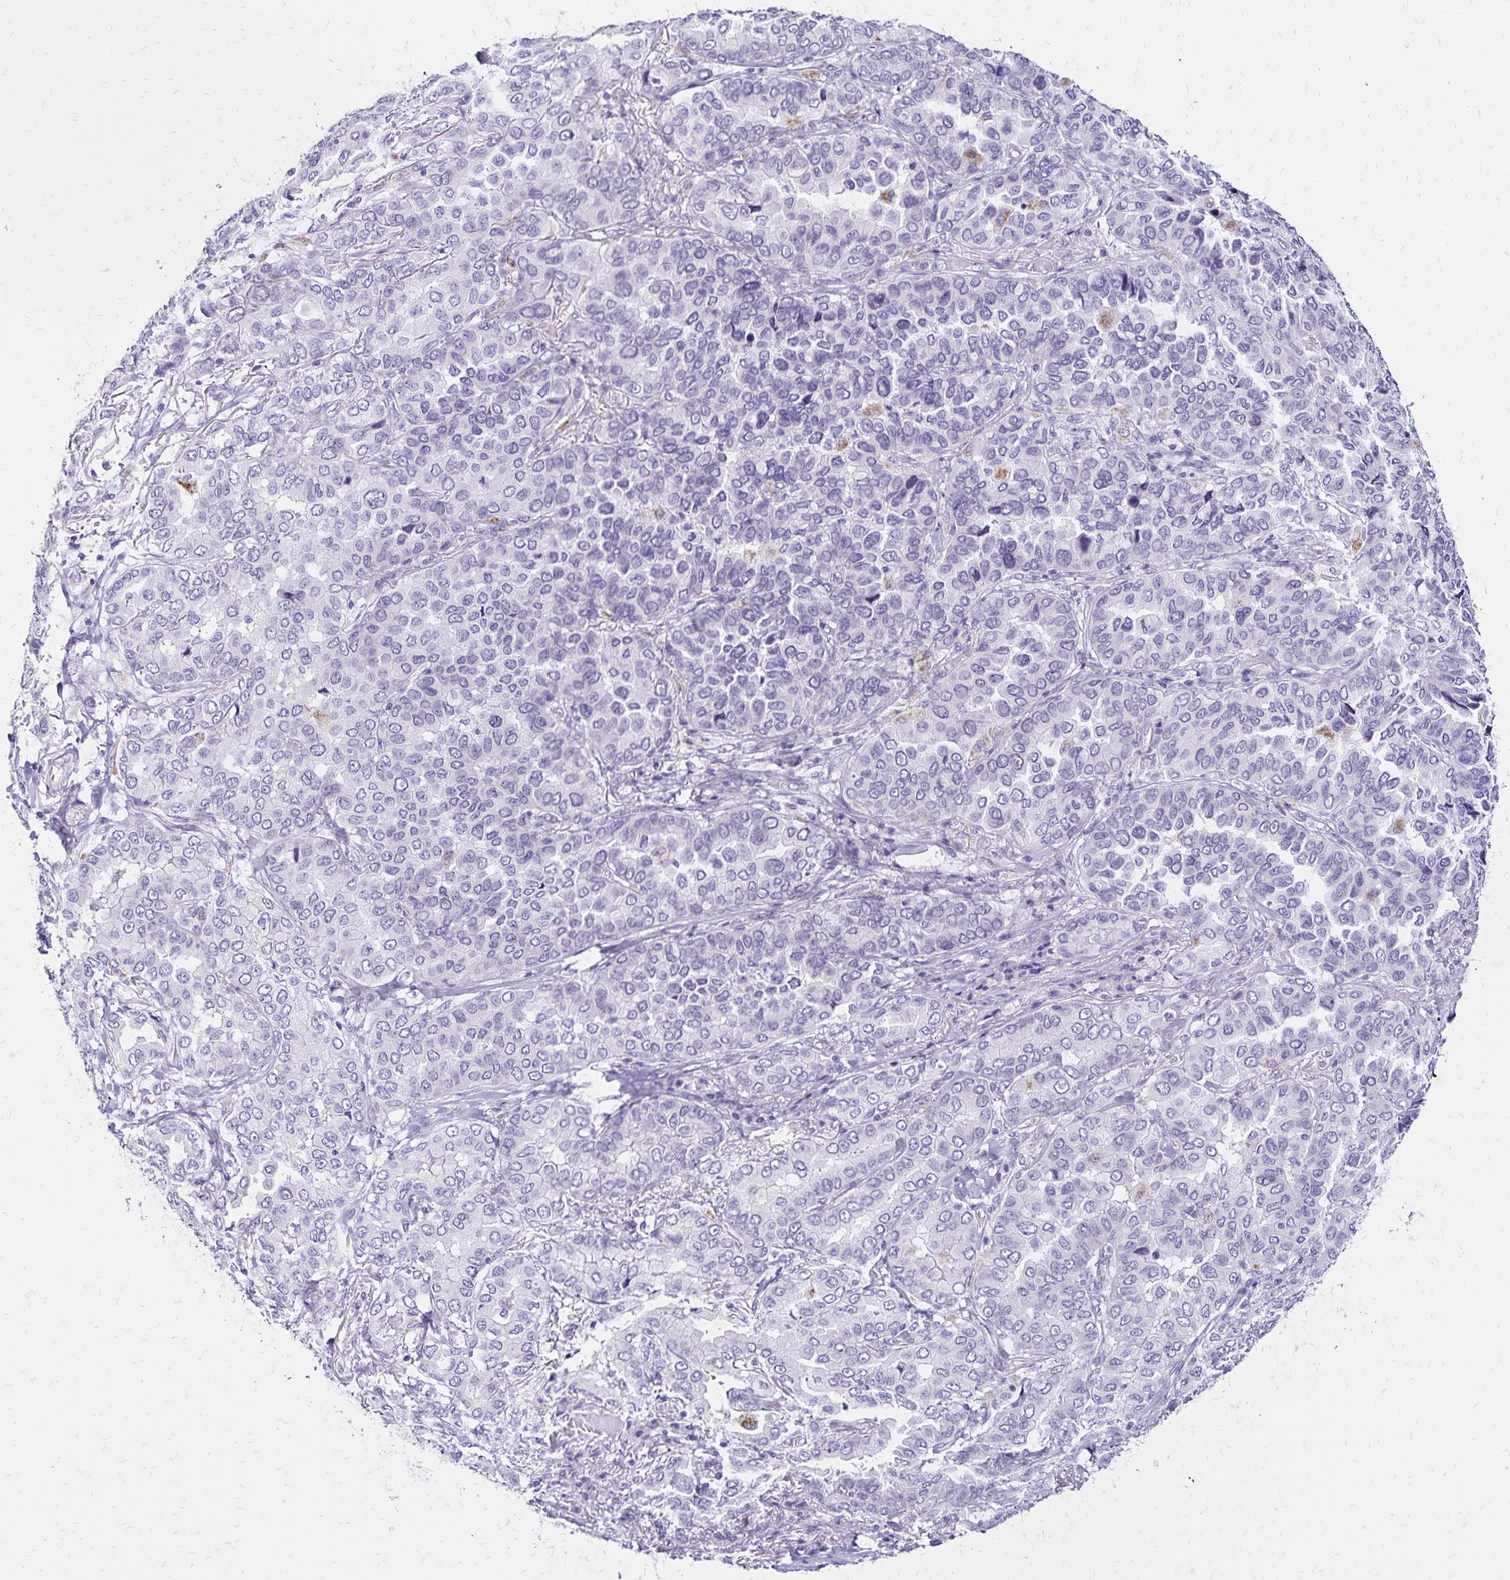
{"staining": {"intensity": "negative", "quantity": "none", "location": "none"}, "tissue": "lung cancer", "cell_type": "Tumor cells", "image_type": "cancer", "snomed": [{"axis": "morphology", "description": "Aneuploidy"}, {"axis": "morphology", "description": "Adenocarcinoma, NOS"}, {"axis": "morphology", "description": "Adenocarcinoma, metastatic, NOS"}, {"axis": "topography", "description": "Lymph node"}, {"axis": "topography", "description": "Lung"}], "caption": "This is an IHC micrograph of lung metastatic adenocarcinoma. There is no staining in tumor cells.", "gene": "LIN28B", "patient": {"sex": "female", "age": 48}}